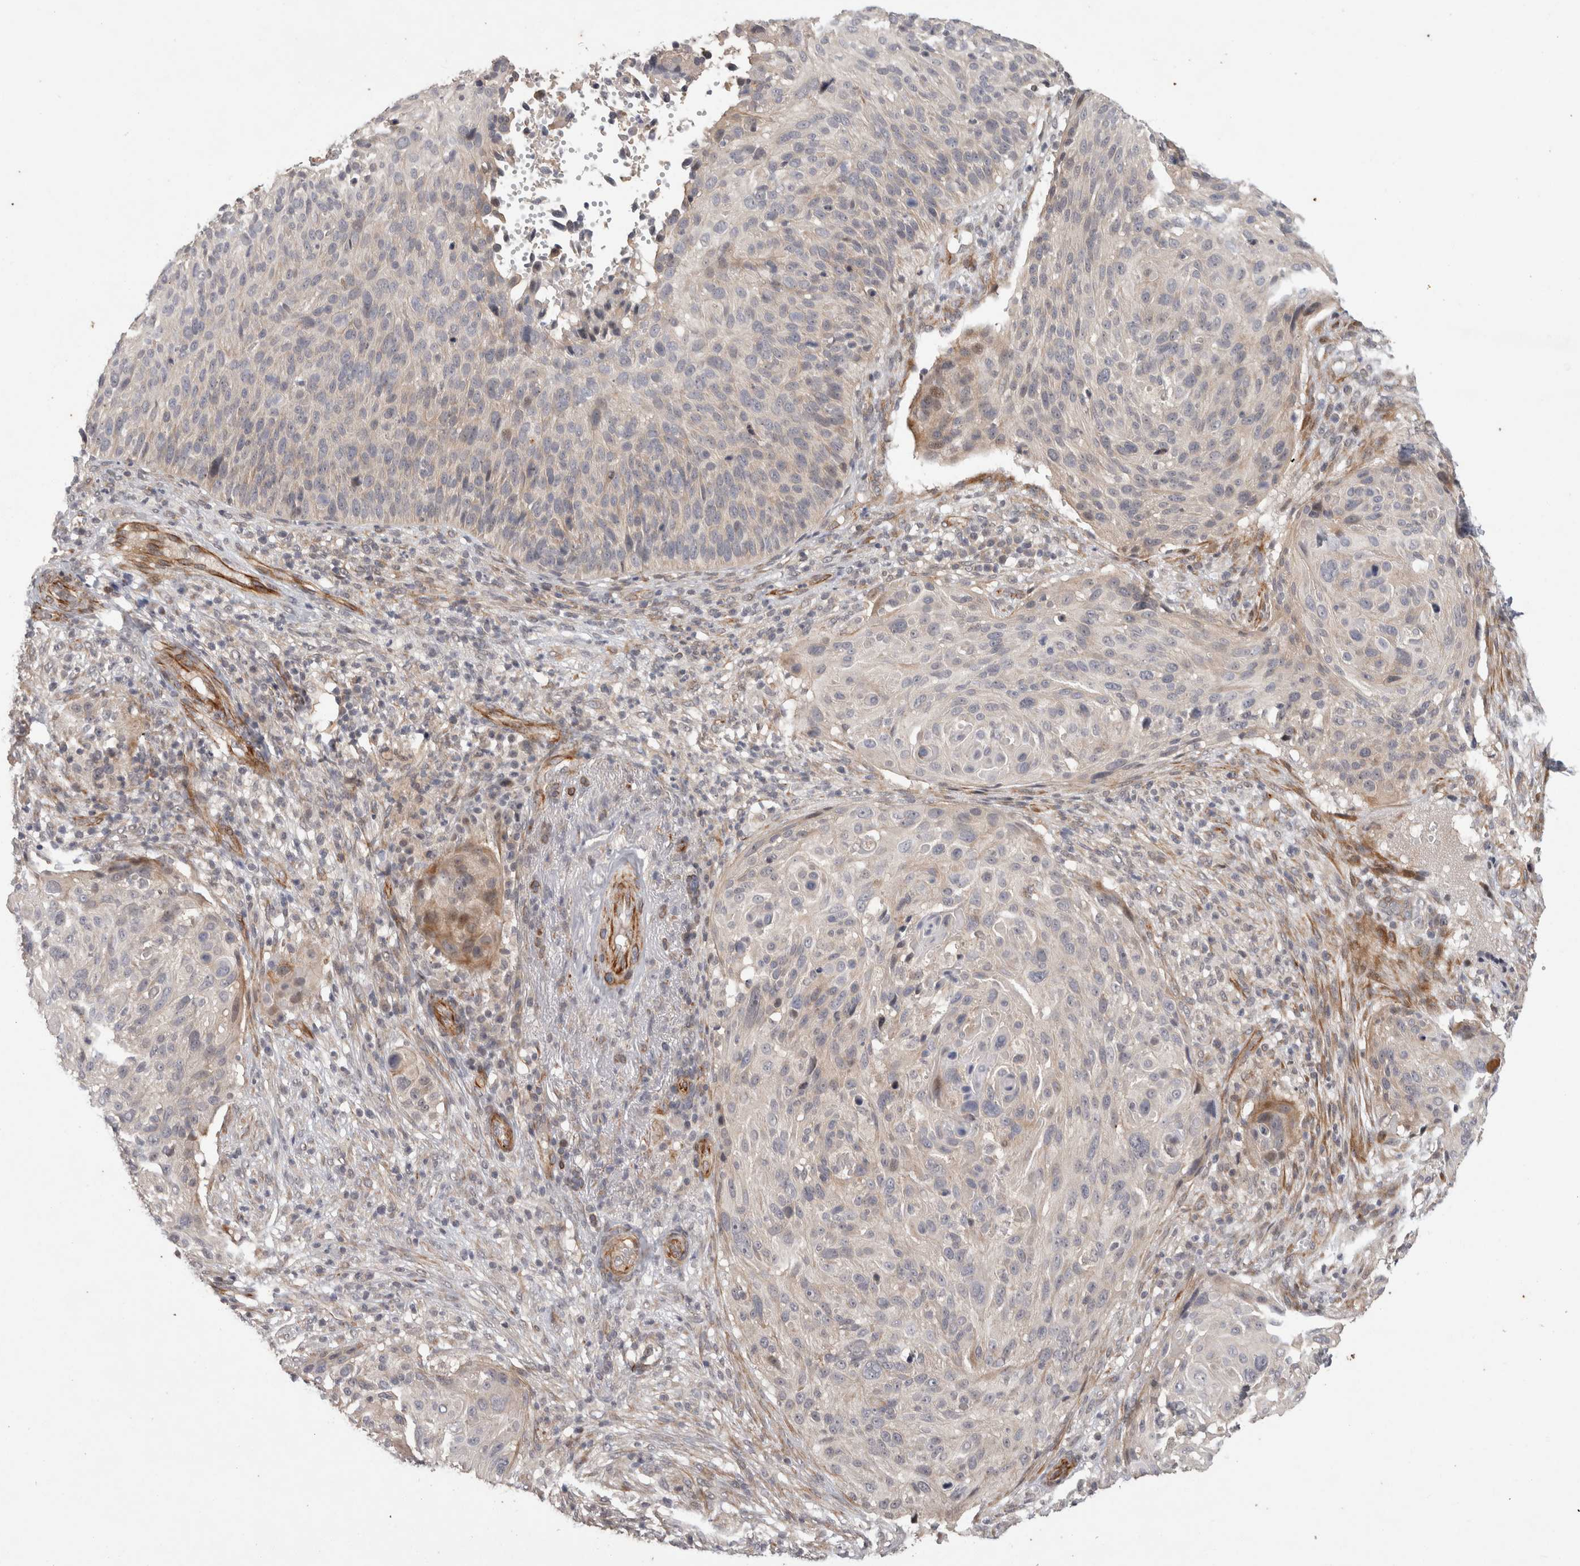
{"staining": {"intensity": "moderate", "quantity": "25%-75%", "location": "cytoplasmic/membranous"}, "tissue": "cervical cancer", "cell_type": "Tumor cells", "image_type": "cancer", "snomed": [{"axis": "morphology", "description": "Squamous cell carcinoma, NOS"}, {"axis": "topography", "description": "Cervix"}], "caption": "This histopathology image displays cervical cancer stained with immunohistochemistry (IHC) to label a protein in brown. The cytoplasmic/membranous of tumor cells show moderate positivity for the protein. Nuclei are counter-stained blue.", "gene": "CRISPLD1", "patient": {"sex": "female", "age": 74}}